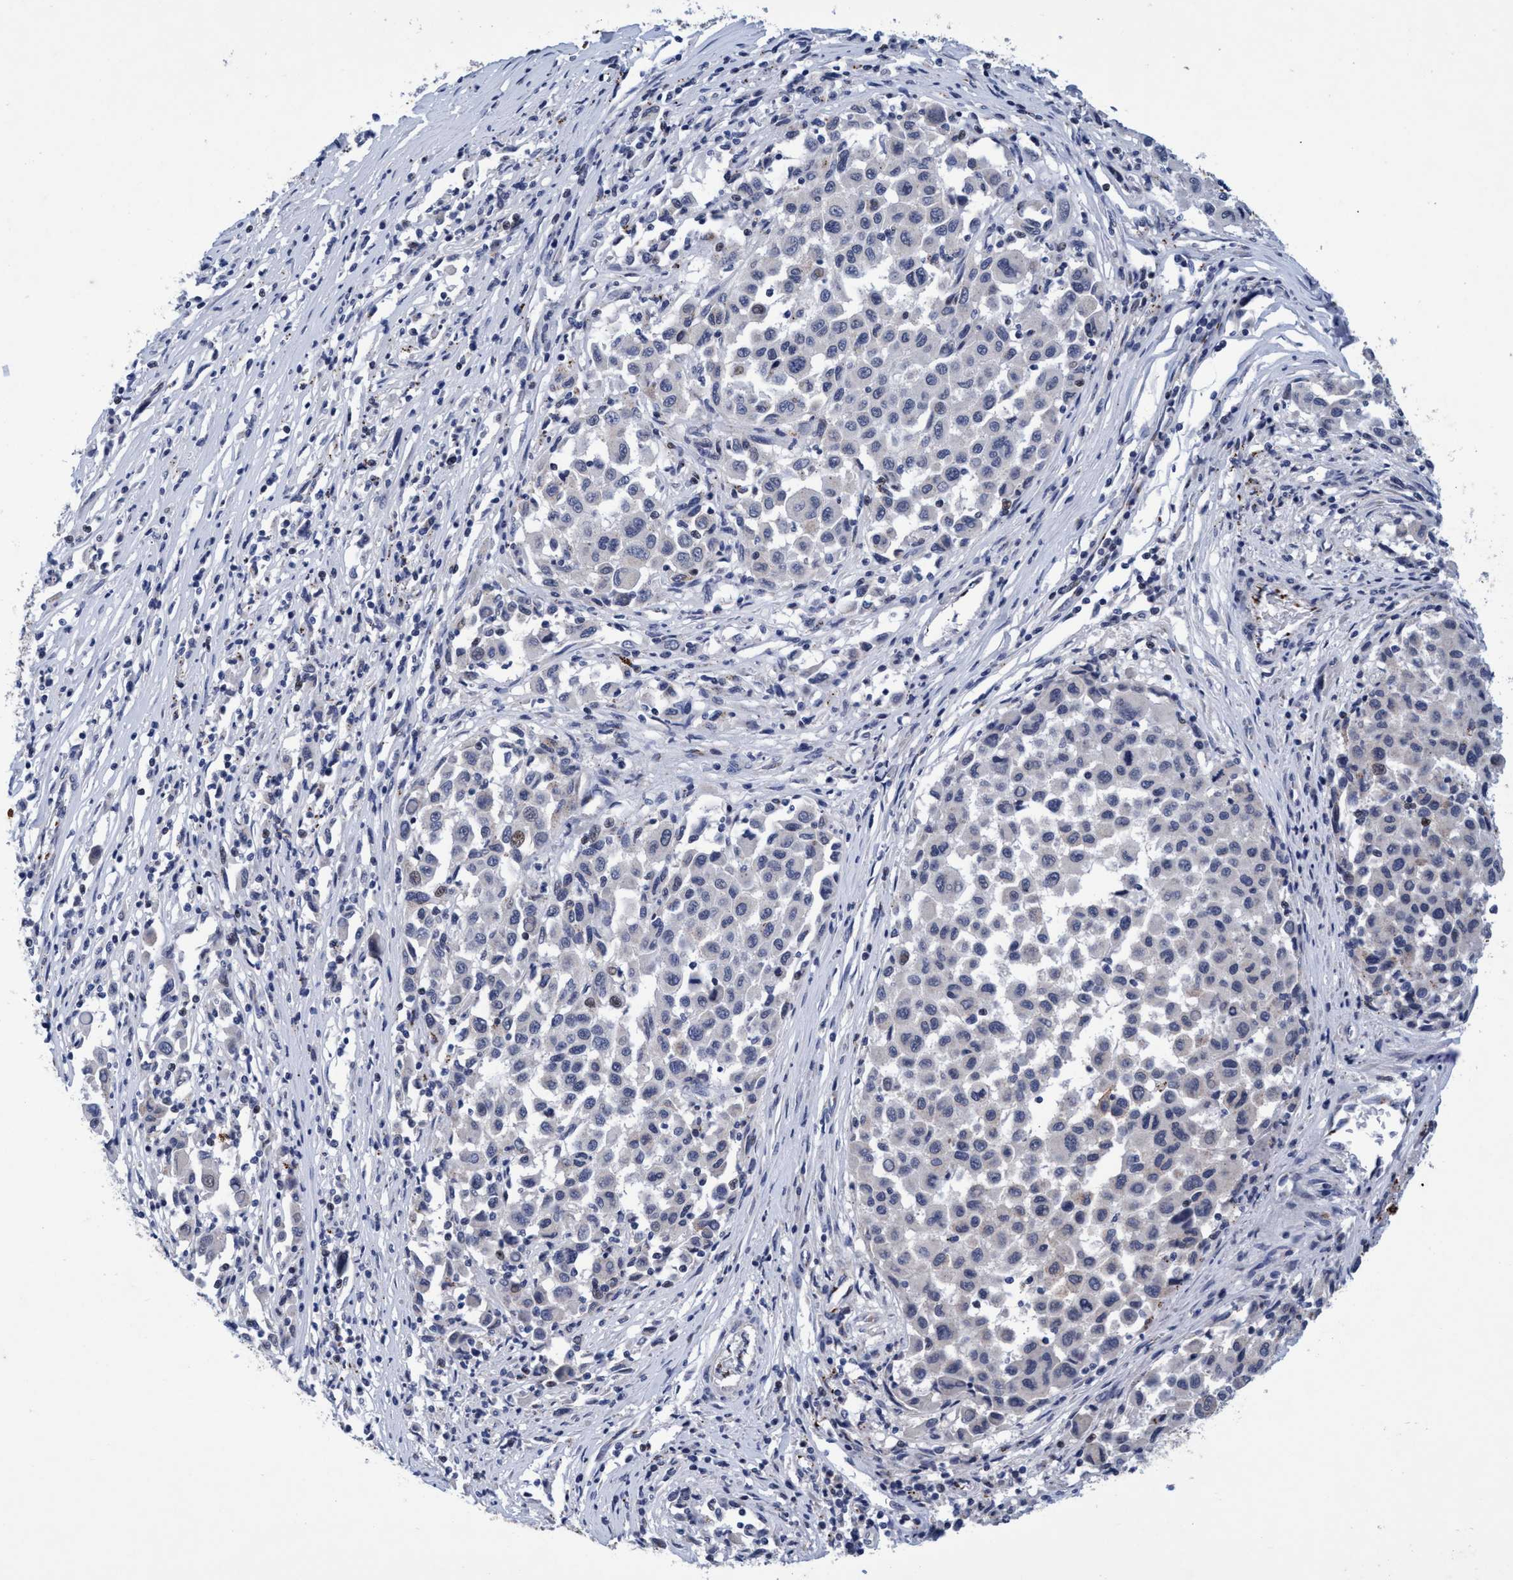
{"staining": {"intensity": "negative", "quantity": "none", "location": "none"}, "tissue": "melanoma", "cell_type": "Tumor cells", "image_type": "cancer", "snomed": [{"axis": "morphology", "description": "Malignant melanoma, Metastatic site"}, {"axis": "topography", "description": "Lymph node"}], "caption": "An immunohistochemistry image of melanoma is shown. There is no staining in tumor cells of melanoma.", "gene": "GRB14", "patient": {"sex": "male", "age": 61}}